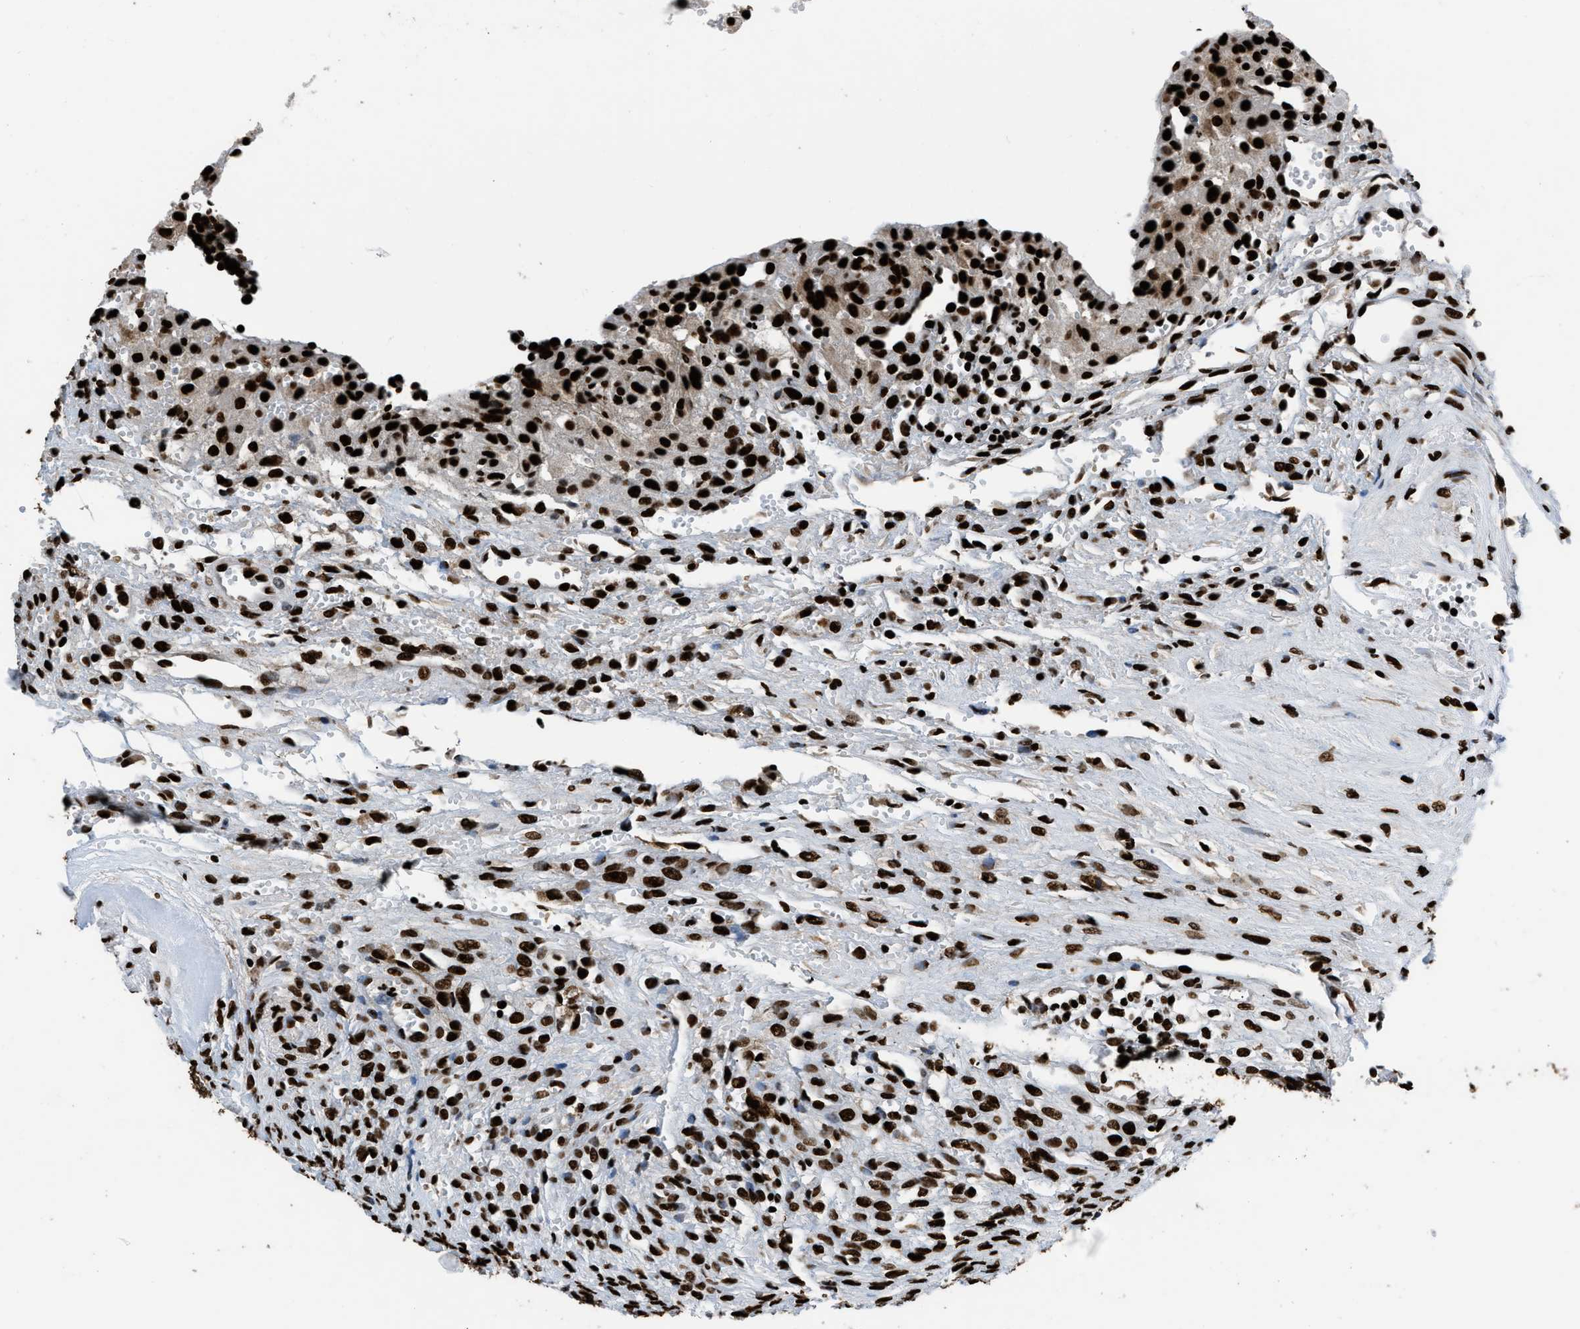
{"staining": {"intensity": "strong", "quantity": ">75%", "location": "nuclear"}, "tissue": "ovary", "cell_type": "Ovarian stroma cells", "image_type": "normal", "snomed": [{"axis": "morphology", "description": "Normal tissue, NOS"}, {"axis": "topography", "description": "Ovary"}], "caption": "Immunohistochemistry (IHC) (DAB (3,3'-diaminobenzidine)) staining of unremarkable human ovary reveals strong nuclear protein expression in about >75% of ovarian stroma cells.", "gene": "HNRNPM", "patient": {"sex": "female", "age": 56}}